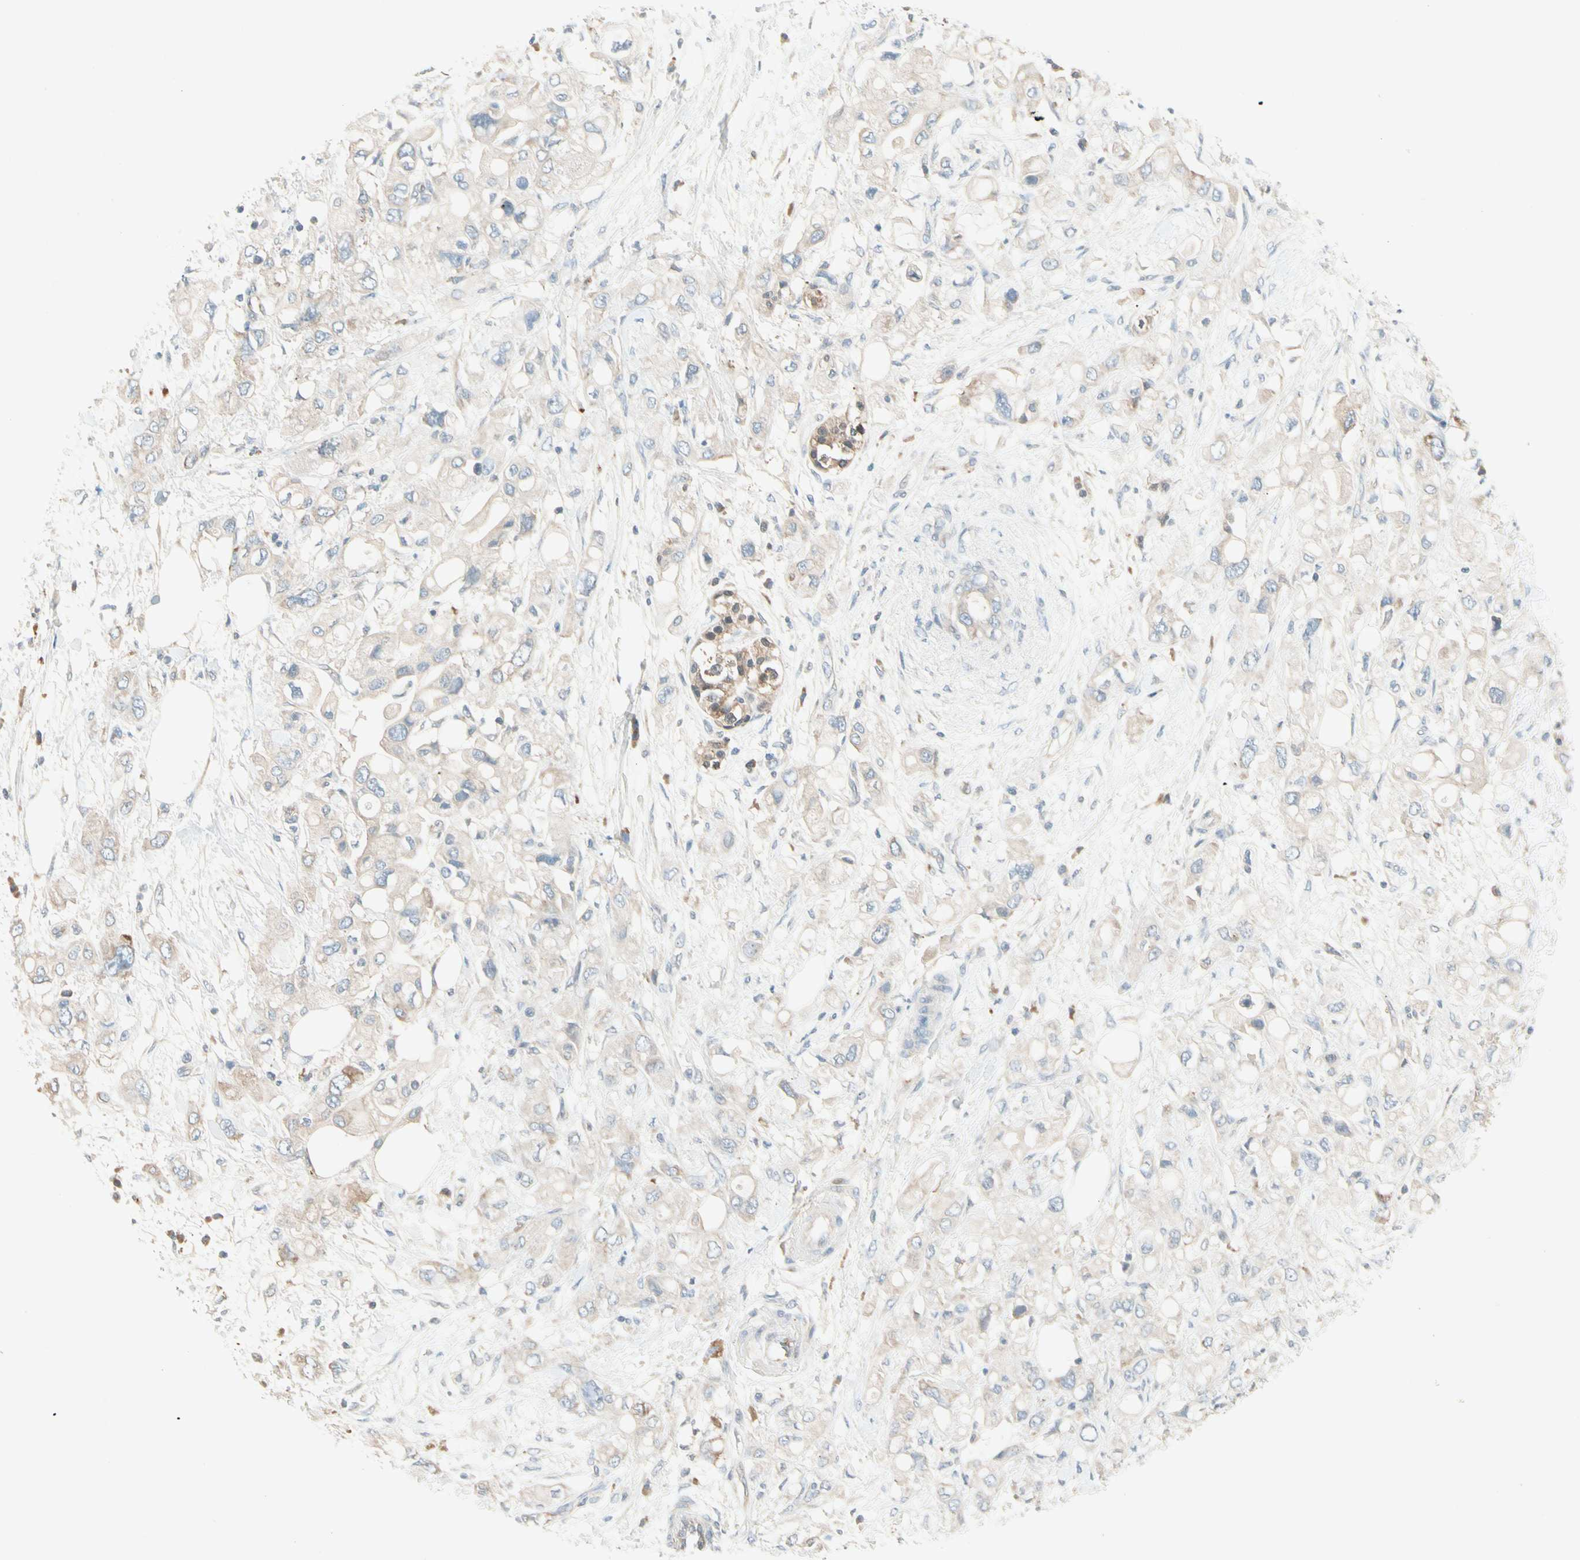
{"staining": {"intensity": "weak", "quantity": "25%-75%", "location": "cytoplasmic/membranous"}, "tissue": "pancreatic cancer", "cell_type": "Tumor cells", "image_type": "cancer", "snomed": [{"axis": "morphology", "description": "Adenocarcinoma, NOS"}, {"axis": "topography", "description": "Pancreas"}], "caption": "Pancreatic adenocarcinoma stained with immunohistochemistry shows weak cytoplasmic/membranous expression in about 25%-75% of tumor cells. The staining was performed using DAB (3,3'-diaminobenzidine), with brown indicating positive protein expression. Nuclei are stained blue with hematoxylin.", "gene": "IL1R1", "patient": {"sex": "female", "age": 56}}